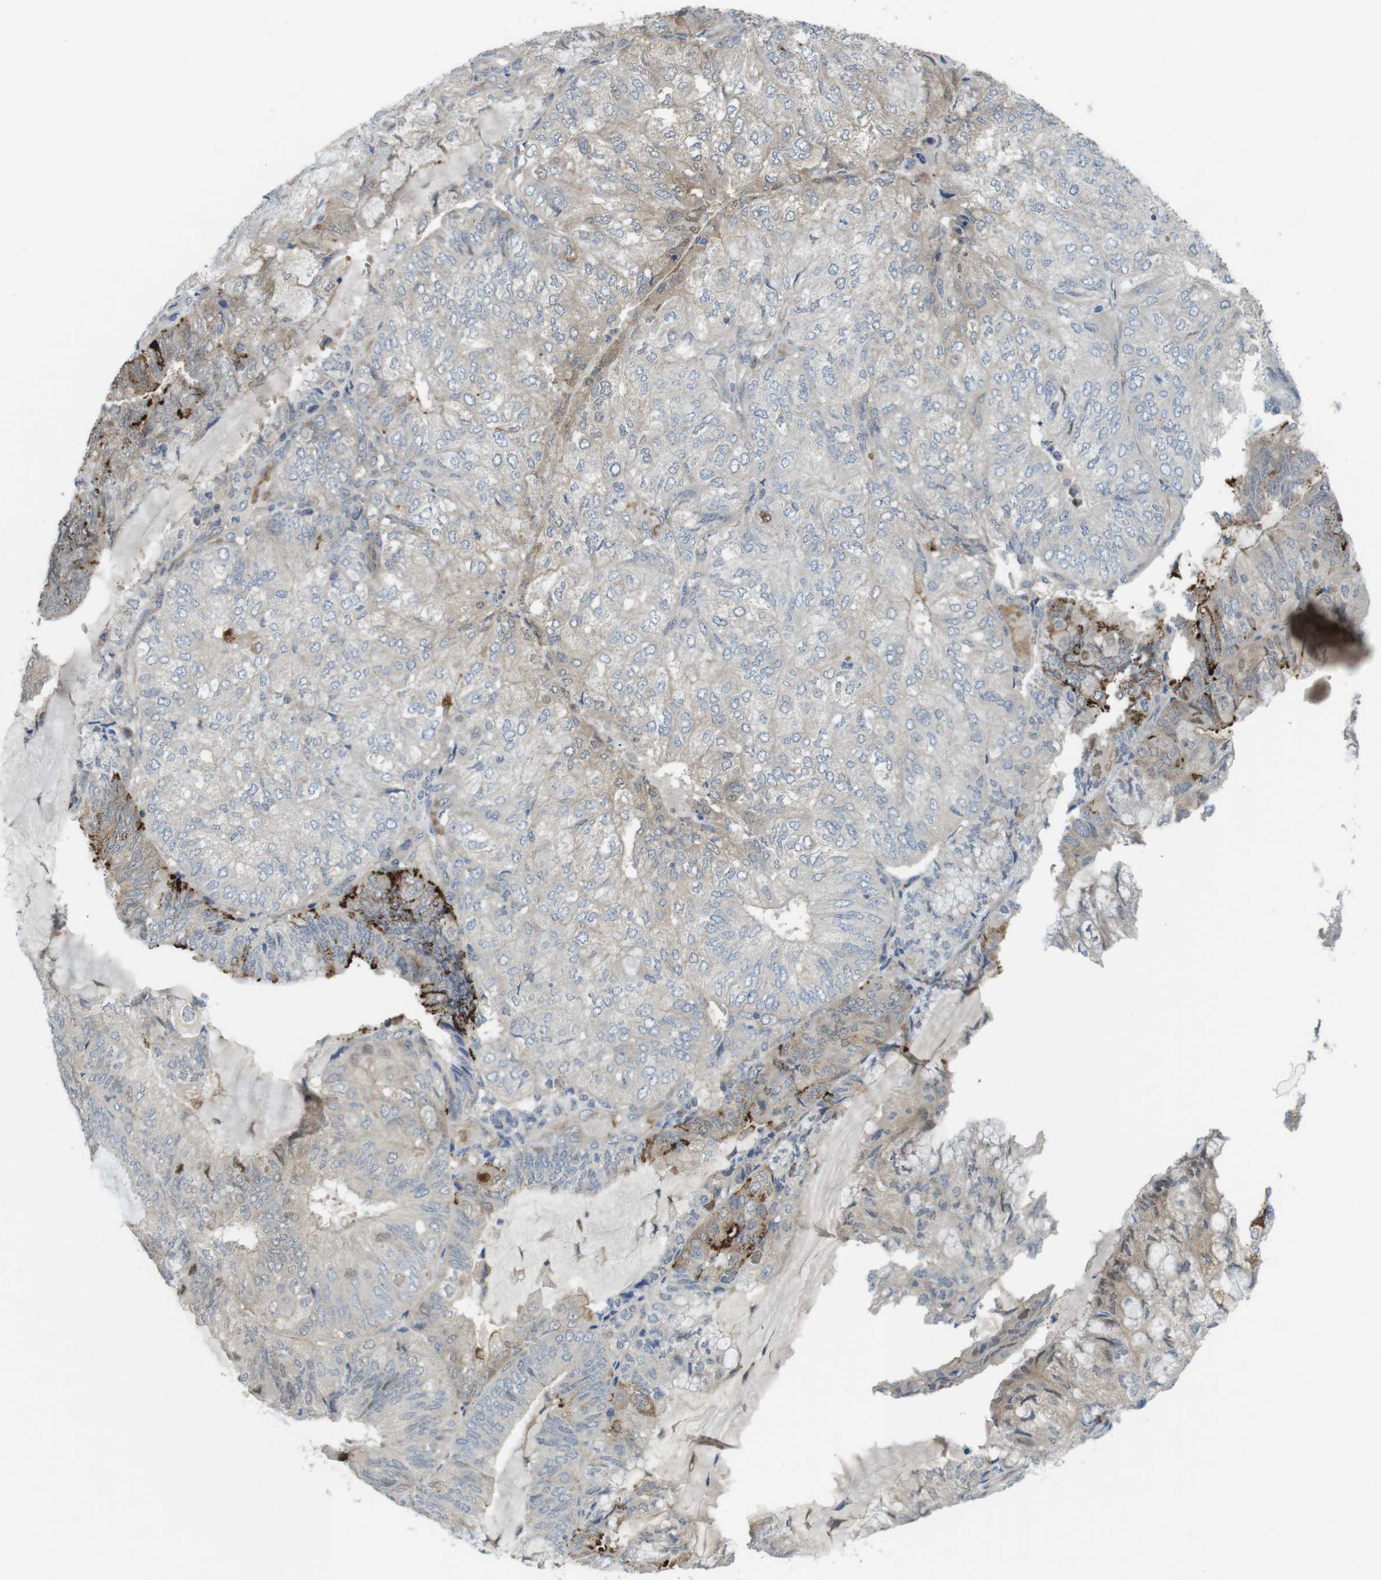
{"staining": {"intensity": "strong", "quantity": "<25%", "location": "cytoplasmic/membranous"}, "tissue": "endometrial cancer", "cell_type": "Tumor cells", "image_type": "cancer", "snomed": [{"axis": "morphology", "description": "Adenocarcinoma, NOS"}, {"axis": "topography", "description": "Endometrium"}], "caption": "DAB (3,3'-diaminobenzidine) immunohistochemical staining of adenocarcinoma (endometrial) reveals strong cytoplasmic/membranous protein positivity in about <25% of tumor cells.", "gene": "ABHD15", "patient": {"sex": "female", "age": 81}}